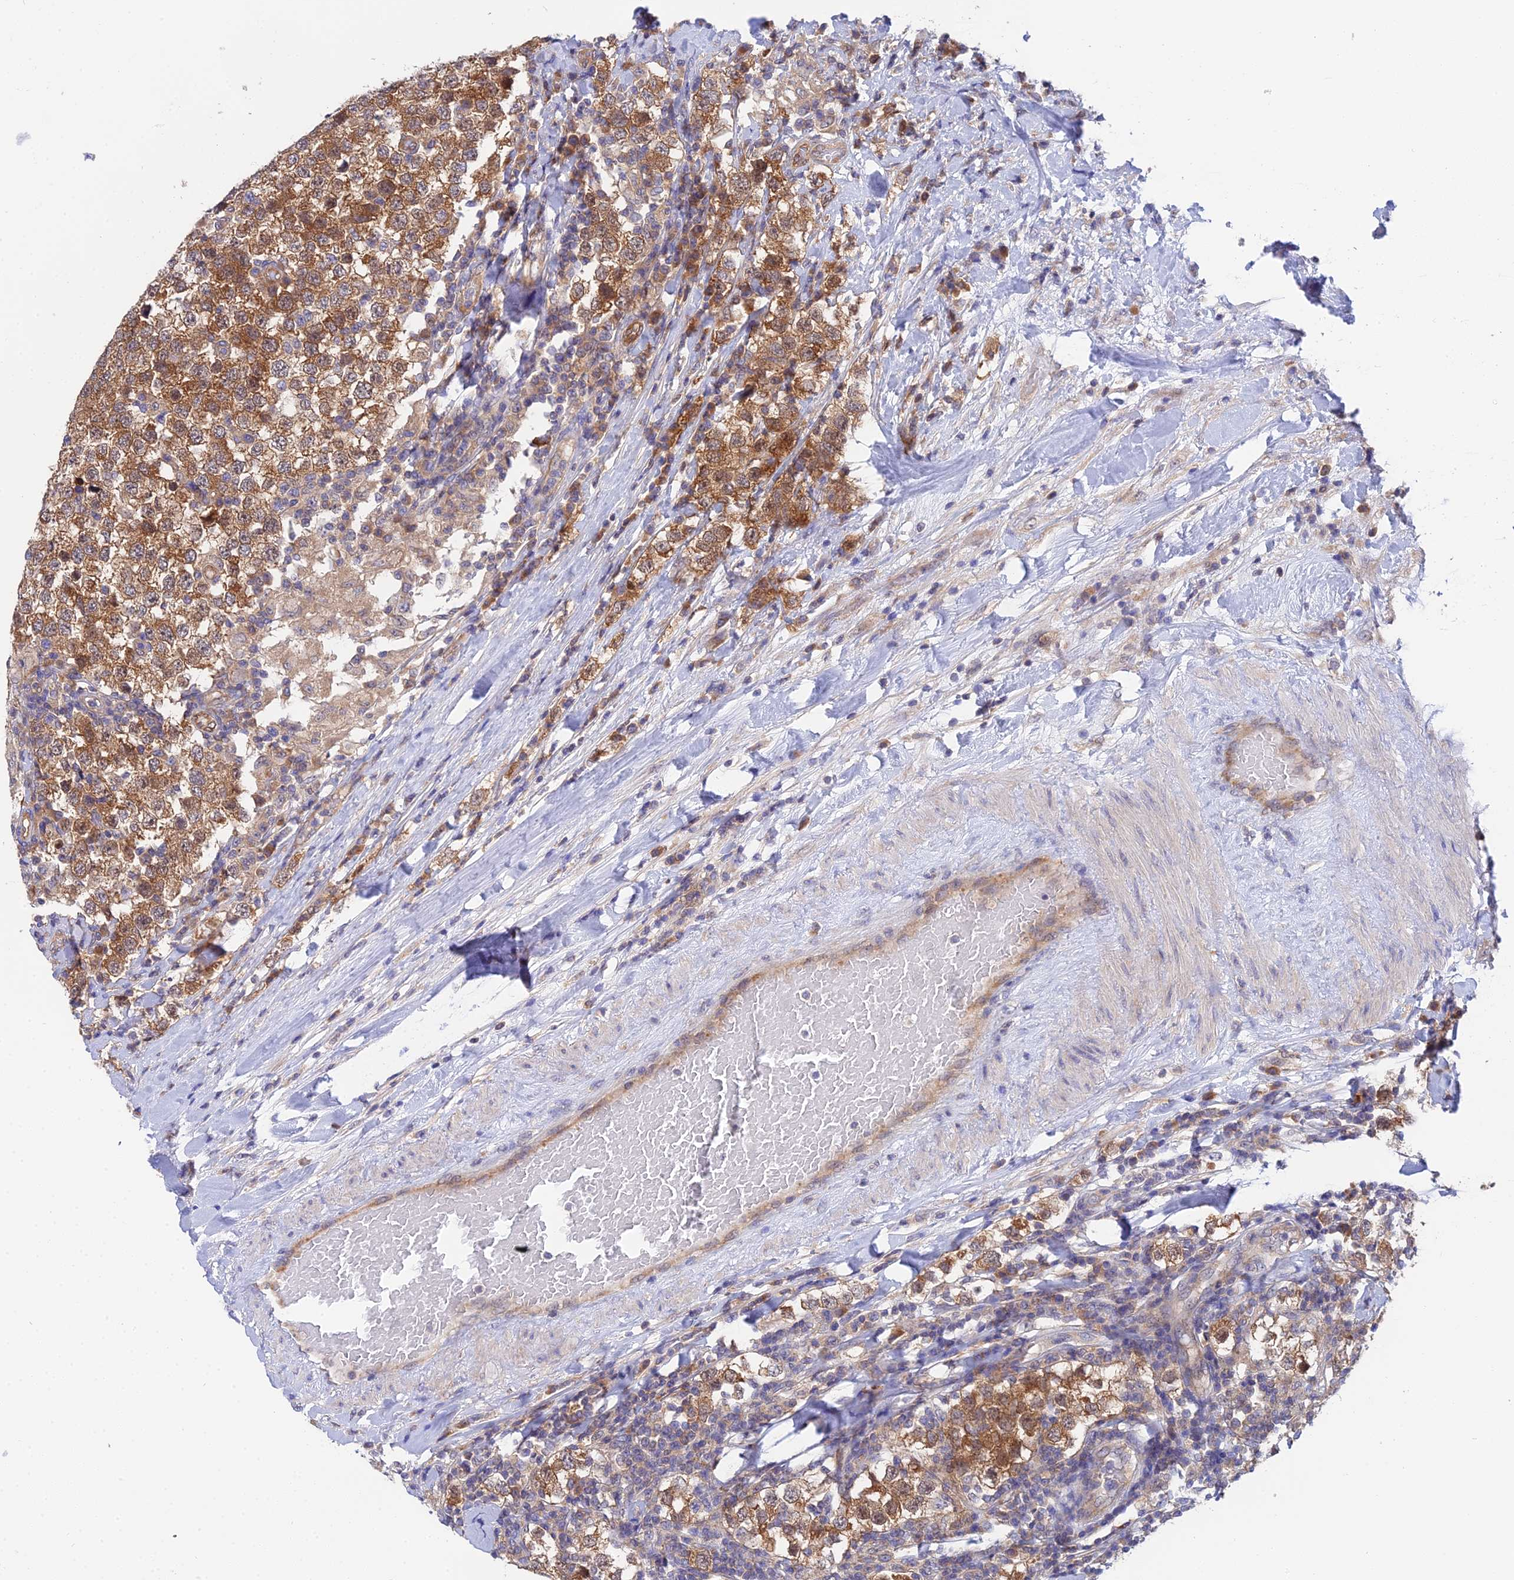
{"staining": {"intensity": "moderate", "quantity": ">75%", "location": "cytoplasmic/membranous"}, "tissue": "testis cancer", "cell_type": "Tumor cells", "image_type": "cancer", "snomed": [{"axis": "morphology", "description": "Seminoma, NOS"}, {"axis": "topography", "description": "Testis"}], "caption": "IHC image of neoplastic tissue: seminoma (testis) stained using IHC reveals medium levels of moderate protein expression localized specifically in the cytoplasmic/membranous of tumor cells, appearing as a cytoplasmic/membranous brown color.", "gene": "PPP2R2C", "patient": {"sex": "male", "age": 34}}